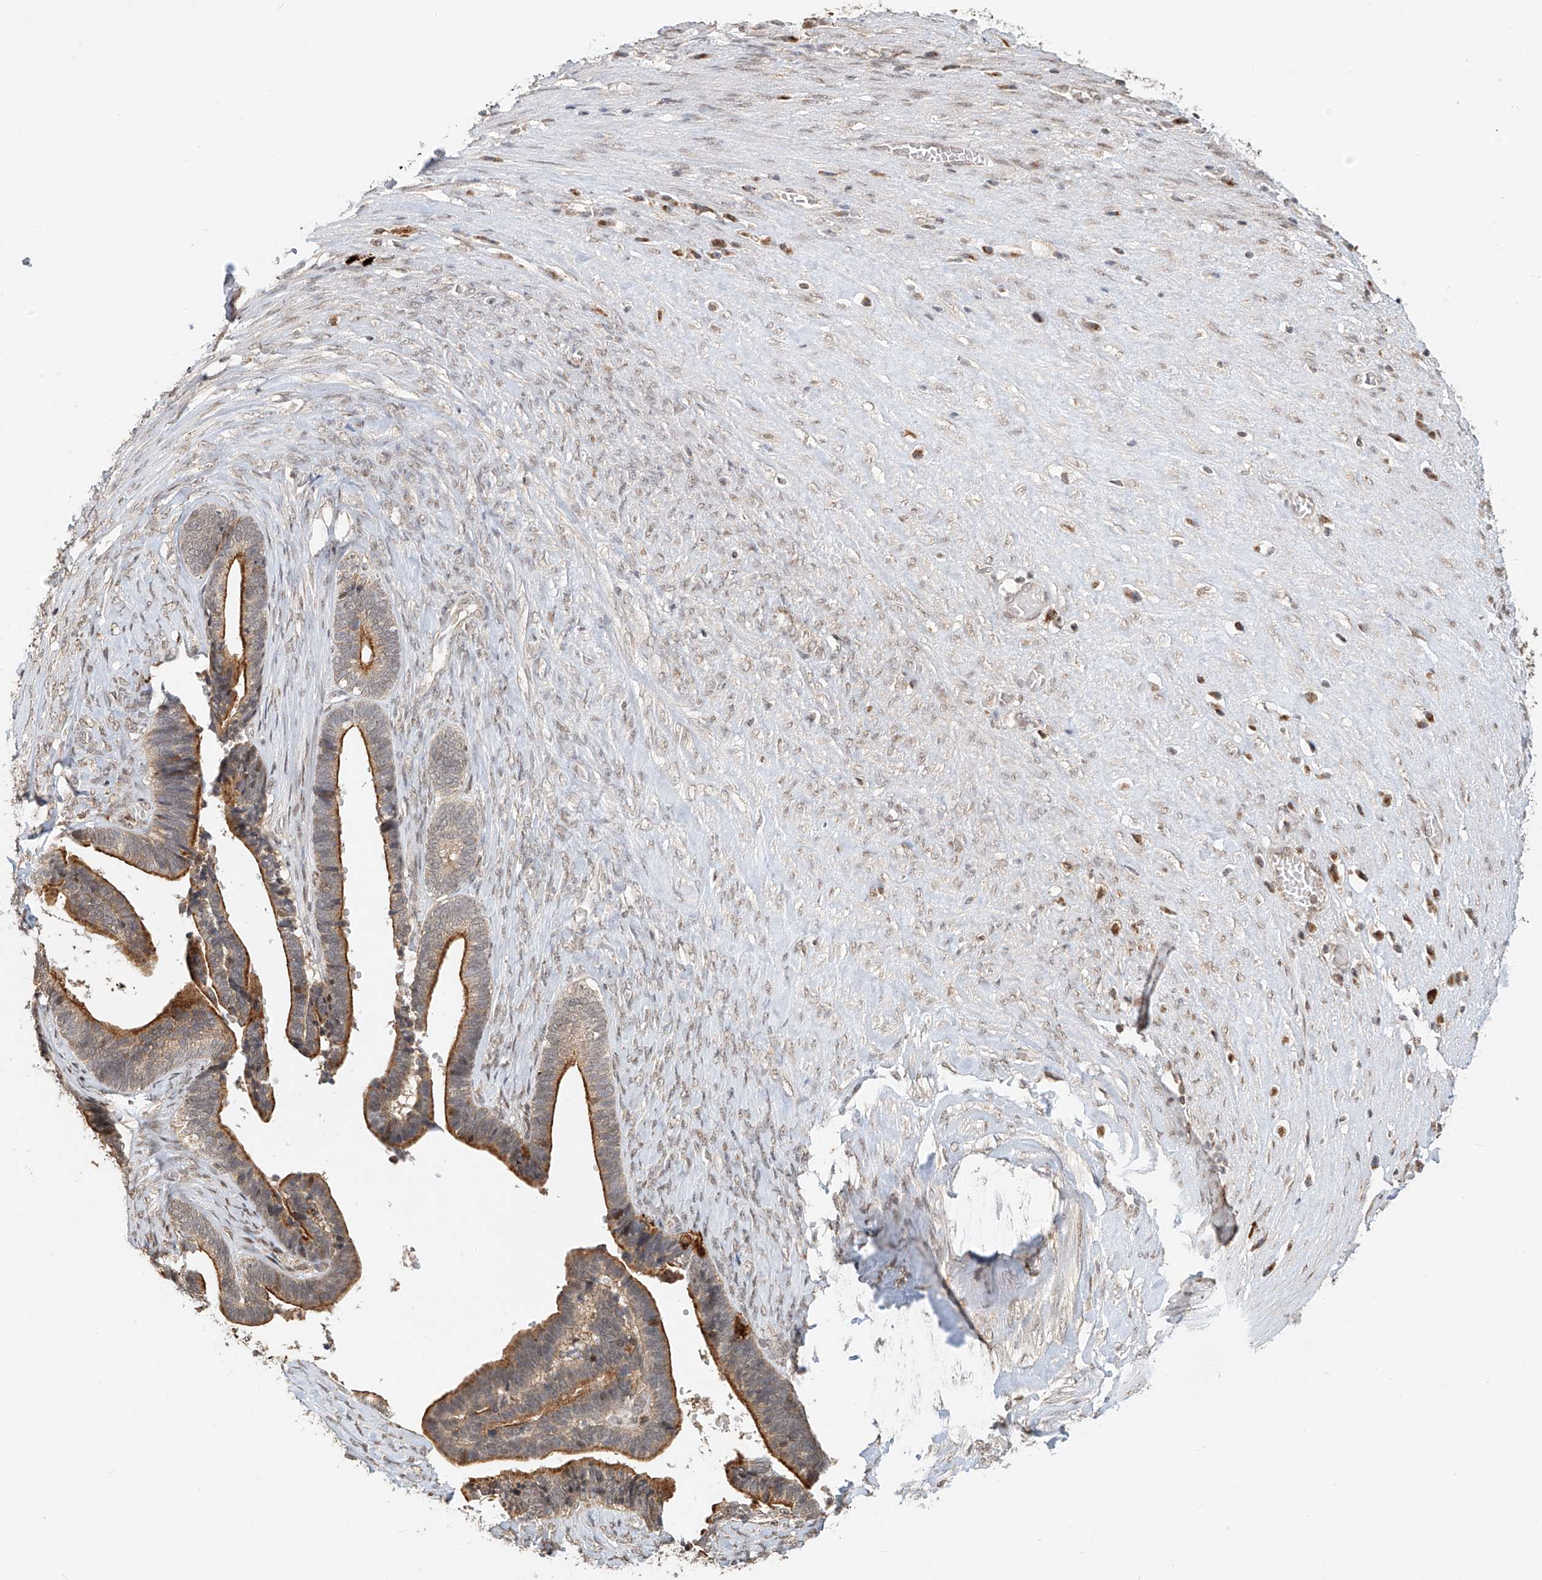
{"staining": {"intensity": "strong", "quantity": "25%-75%", "location": "cytoplasmic/membranous"}, "tissue": "ovarian cancer", "cell_type": "Tumor cells", "image_type": "cancer", "snomed": [{"axis": "morphology", "description": "Cystadenocarcinoma, serous, NOS"}, {"axis": "topography", "description": "Ovary"}], "caption": "IHC micrograph of human serous cystadenocarcinoma (ovarian) stained for a protein (brown), which exhibits high levels of strong cytoplasmic/membranous staining in about 25%-75% of tumor cells.", "gene": "SYTL3", "patient": {"sex": "female", "age": 56}}